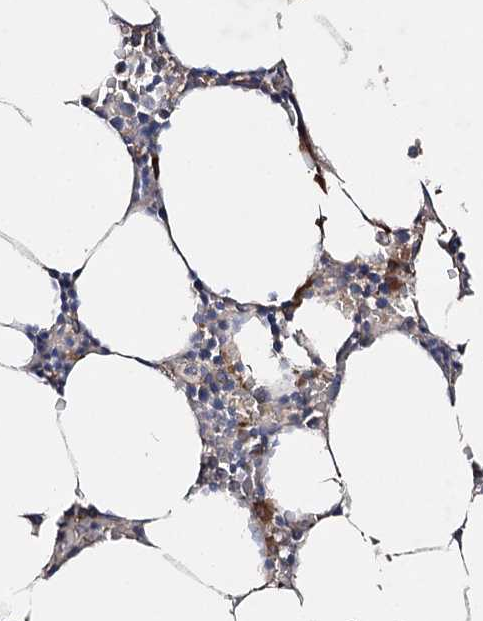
{"staining": {"intensity": "strong", "quantity": "<25%", "location": "cytoplasmic/membranous"}, "tissue": "bone marrow", "cell_type": "Hematopoietic cells", "image_type": "normal", "snomed": [{"axis": "morphology", "description": "Normal tissue, NOS"}, {"axis": "topography", "description": "Bone marrow"}], "caption": "Hematopoietic cells exhibit medium levels of strong cytoplasmic/membranous expression in approximately <25% of cells in benign human bone marrow. (DAB (3,3'-diaminobenzidine) = brown stain, brightfield microscopy at high magnification).", "gene": "IL1RAP", "patient": {"sex": "male", "age": 70}}